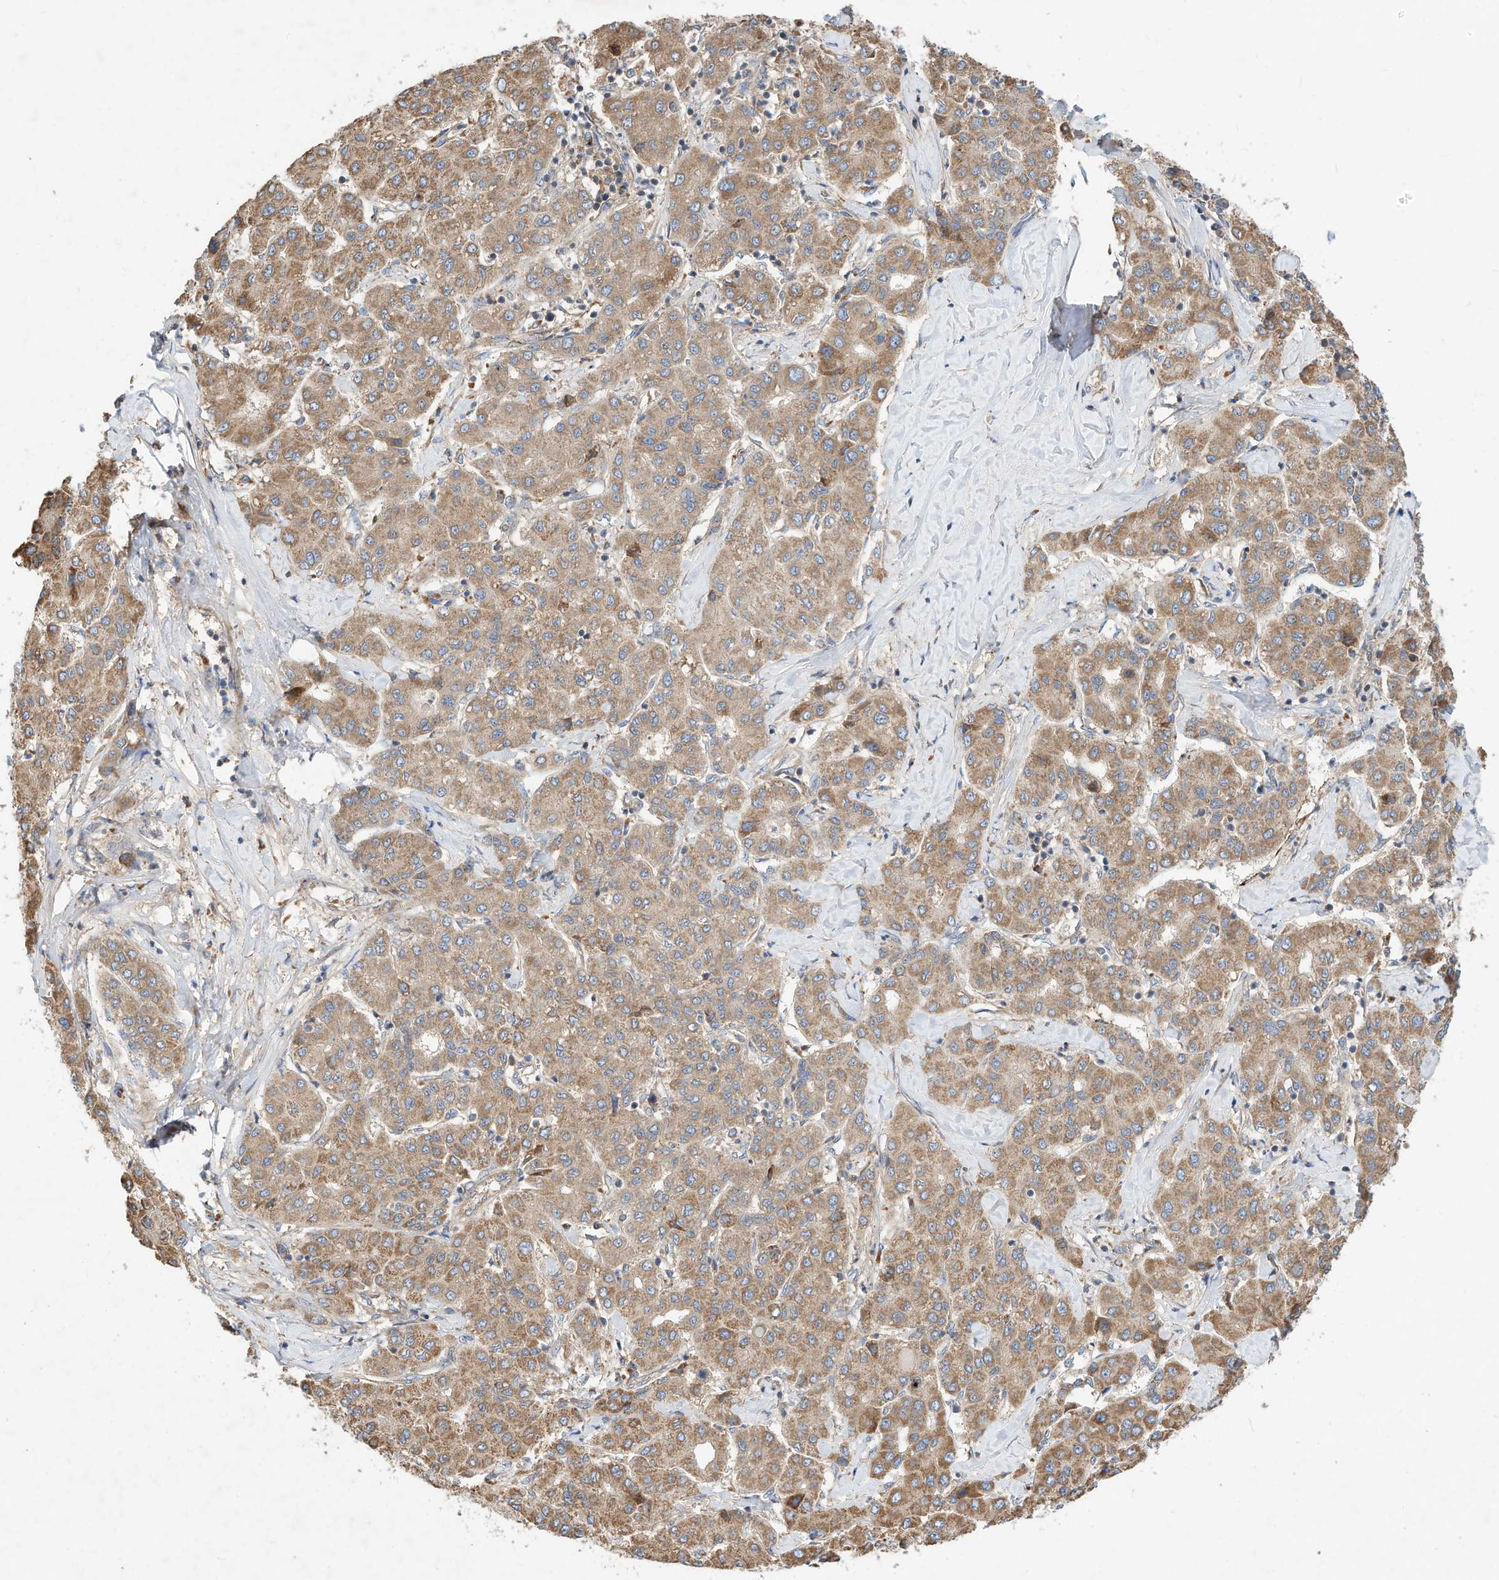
{"staining": {"intensity": "moderate", "quantity": ">75%", "location": "cytoplasmic/membranous"}, "tissue": "liver cancer", "cell_type": "Tumor cells", "image_type": "cancer", "snomed": [{"axis": "morphology", "description": "Carcinoma, Hepatocellular, NOS"}, {"axis": "topography", "description": "Liver"}], "caption": "This photomicrograph displays IHC staining of human liver cancer, with medium moderate cytoplasmic/membranous expression in about >75% of tumor cells.", "gene": "CPAMD8", "patient": {"sex": "male", "age": 65}}